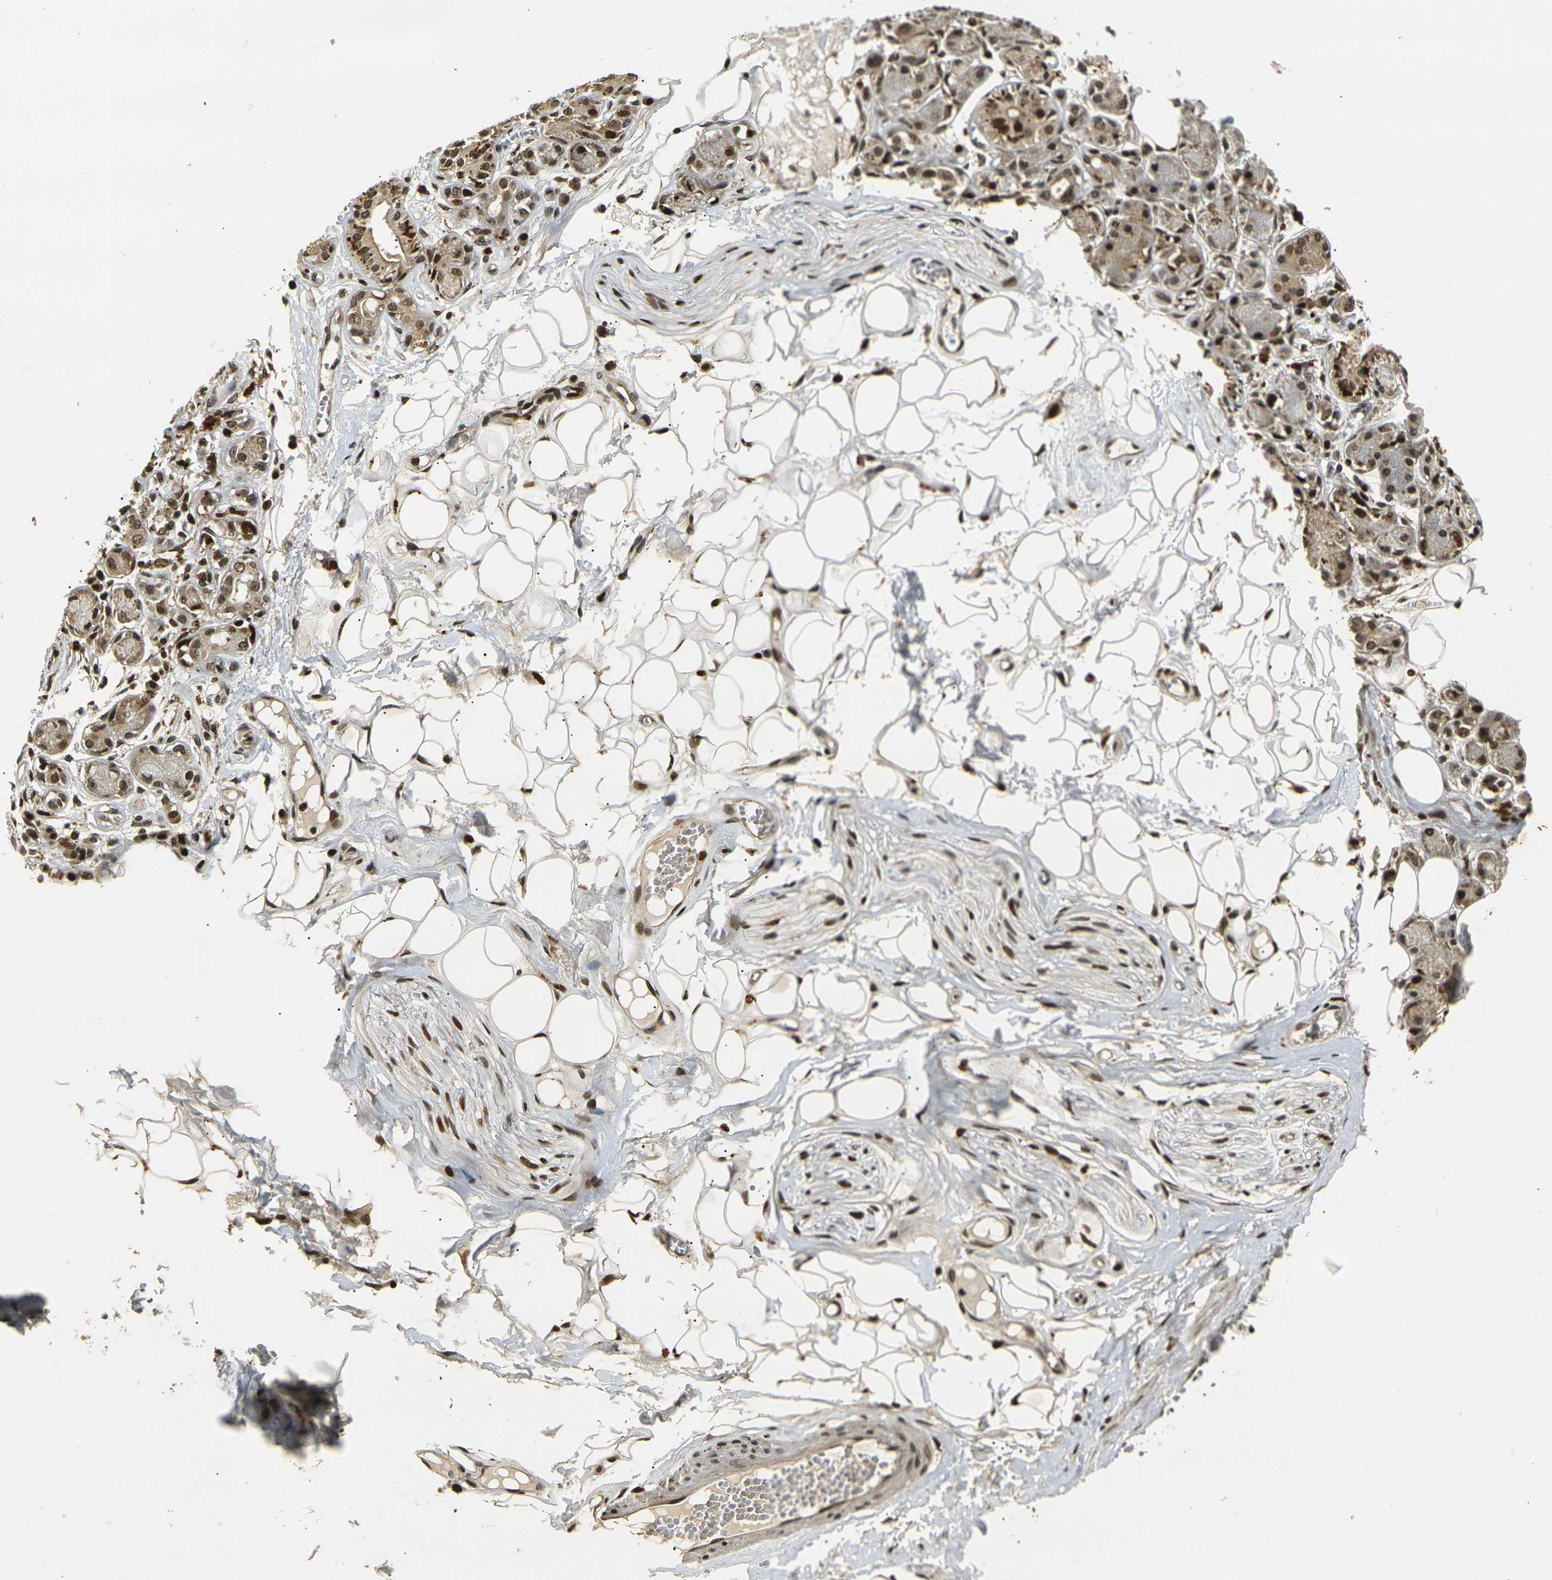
{"staining": {"intensity": "strong", "quantity": ">75%", "location": "nuclear"}, "tissue": "adipose tissue", "cell_type": "Adipocytes", "image_type": "normal", "snomed": [{"axis": "morphology", "description": "Normal tissue, NOS"}, {"axis": "morphology", "description": "Inflammation, NOS"}, {"axis": "topography", "description": "Salivary gland"}, {"axis": "topography", "description": "Peripheral nerve tissue"}], "caption": "This histopathology image reveals IHC staining of unremarkable adipose tissue, with high strong nuclear expression in about >75% of adipocytes.", "gene": "ACTL6A", "patient": {"sex": "female", "age": 75}}